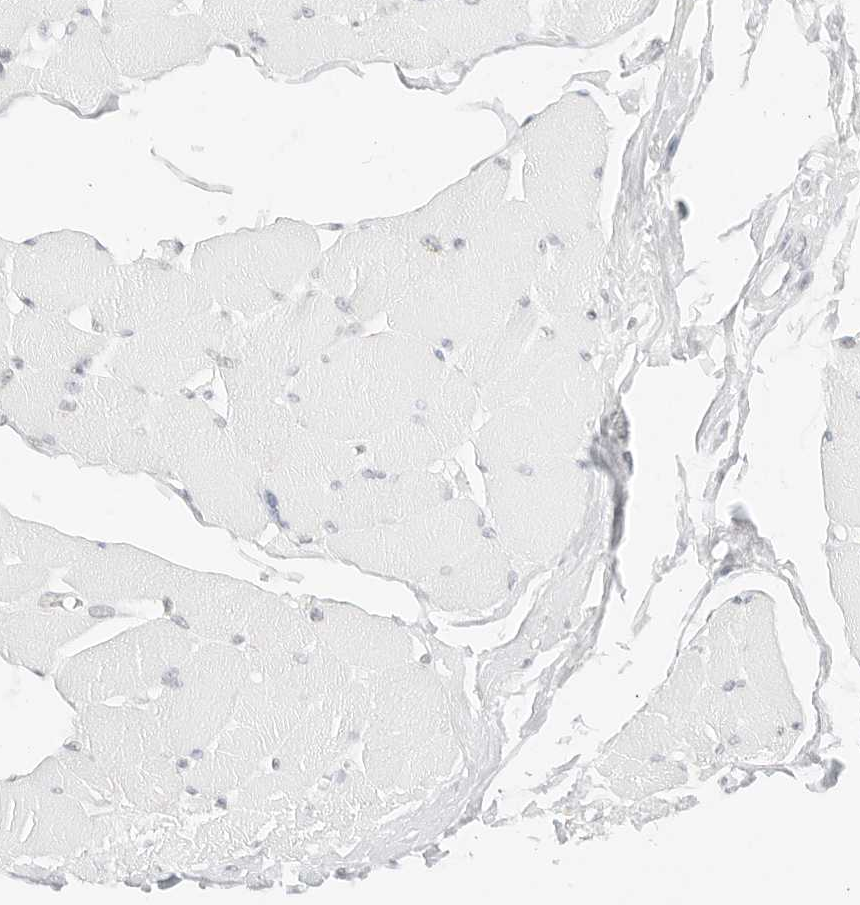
{"staining": {"intensity": "negative", "quantity": "none", "location": "none"}, "tissue": "skeletal muscle", "cell_type": "Myocytes", "image_type": "normal", "snomed": [{"axis": "morphology", "description": "Normal tissue, NOS"}, {"axis": "topography", "description": "Skin"}, {"axis": "topography", "description": "Skeletal muscle"}], "caption": "This photomicrograph is of normal skeletal muscle stained with immunohistochemistry to label a protein in brown with the nuclei are counter-stained blue. There is no staining in myocytes.", "gene": "FBLN5", "patient": {"sex": "male", "age": 83}}